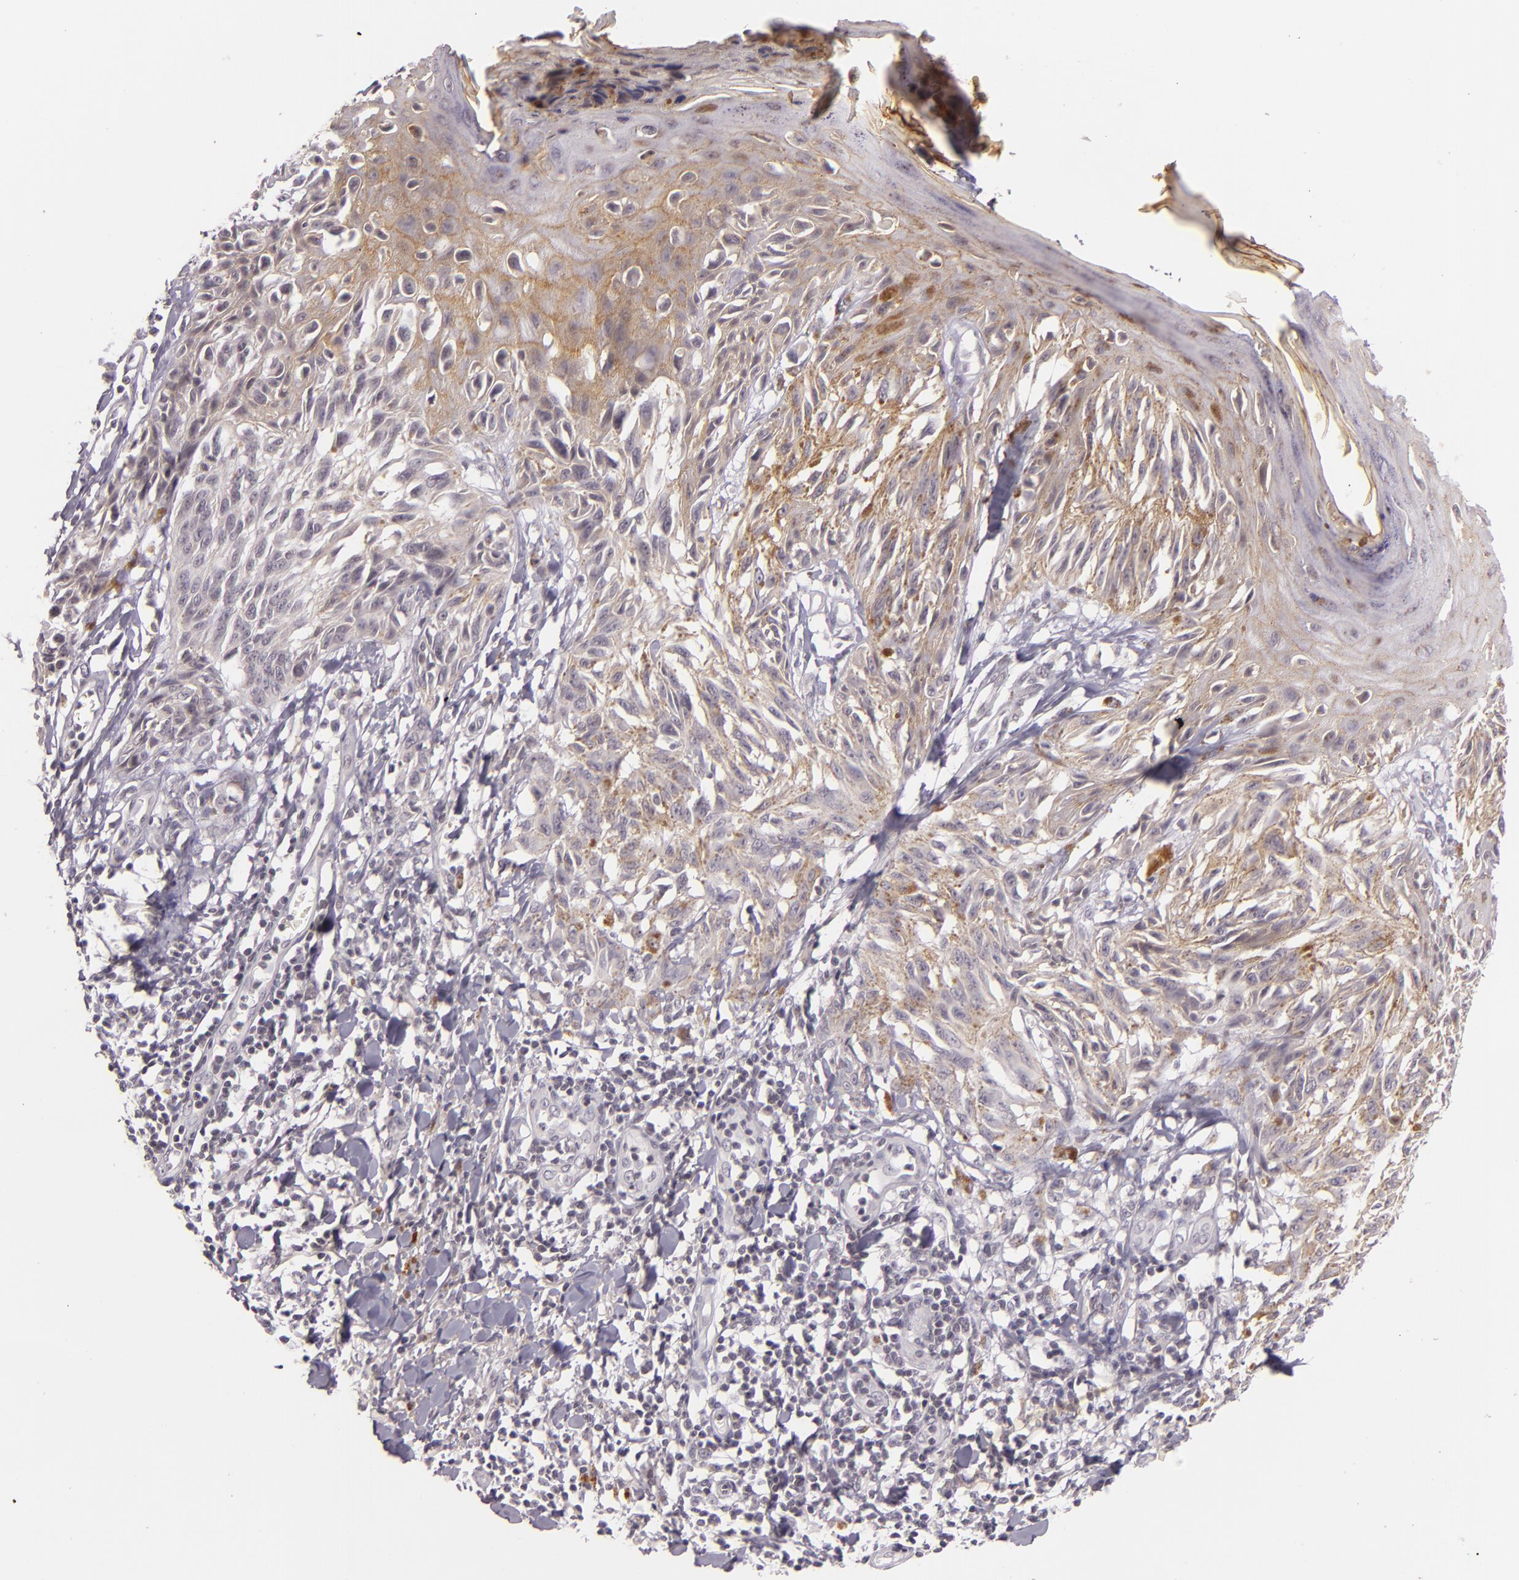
{"staining": {"intensity": "weak", "quantity": ">75%", "location": "cytoplasmic/membranous"}, "tissue": "melanoma", "cell_type": "Tumor cells", "image_type": "cancer", "snomed": [{"axis": "morphology", "description": "Malignant melanoma, NOS"}, {"axis": "topography", "description": "Skin"}], "caption": "IHC of human malignant melanoma shows low levels of weak cytoplasmic/membranous expression in about >75% of tumor cells. The protein is stained brown, and the nuclei are stained in blue (DAB IHC with brightfield microscopy, high magnification).", "gene": "CASP8", "patient": {"sex": "female", "age": 77}}